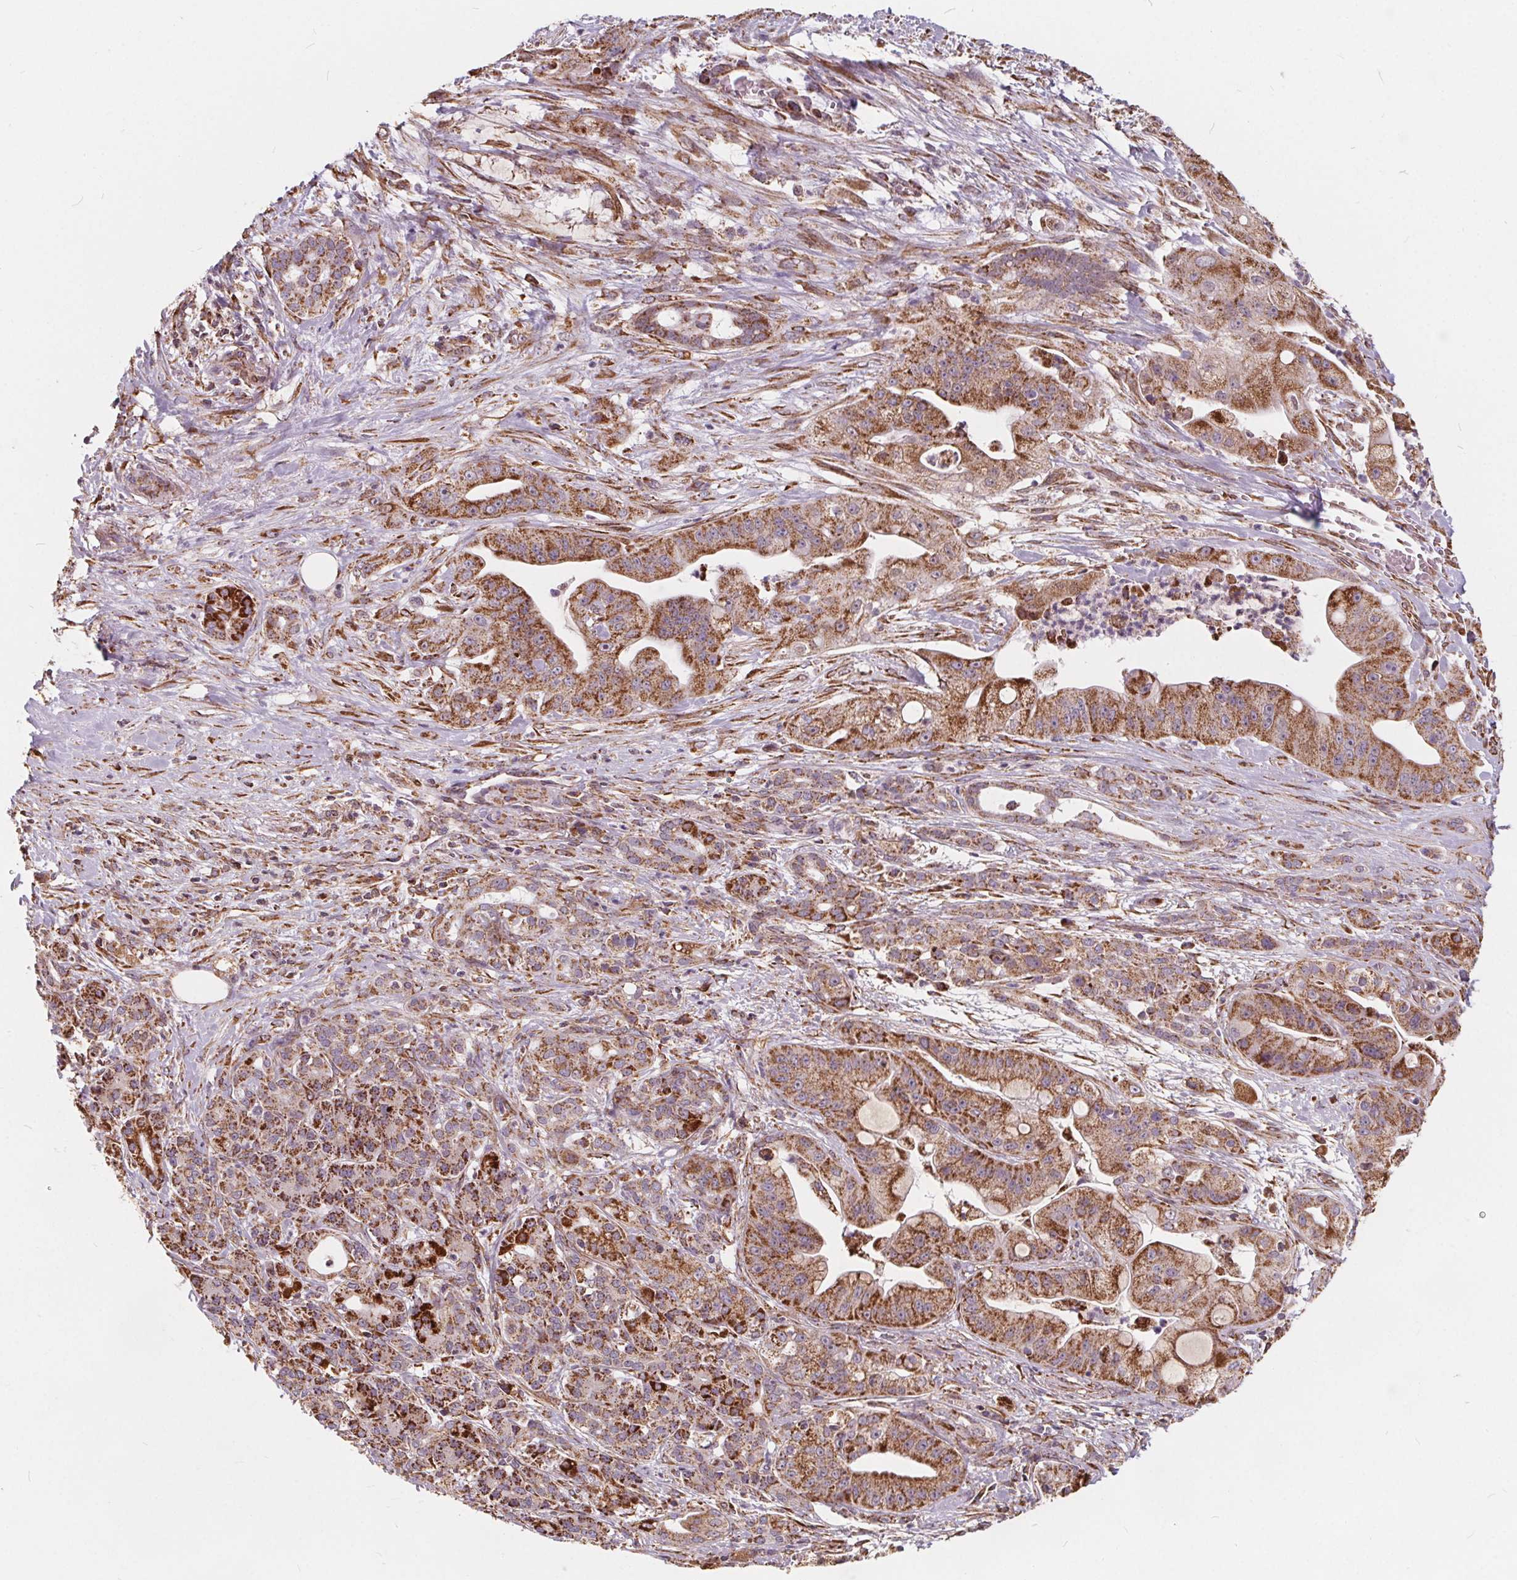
{"staining": {"intensity": "moderate", "quantity": ">75%", "location": "cytoplasmic/membranous"}, "tissue": "pancreatic cancer", "cell_type": "Tumor cells", "image_type": "cancer", "snomed": [{"axis": "morphology", "description": "Normal tissue, NOS"}, {"axis": "morphology", "description": "Inflammation, NOS"}, {"axis": "morphology", "description": "Adenocarcinoma, NOS"}, {"axis": "topography", "description": "Pancreas"}], "caption": "A high-resolution photomicrograph shows immunohistochemistry staining of pancreatic cancer (adenocarcinoma), which exhibits moderate cytoplasmic/membranous positivity in approximately >75% of tumor cells. Ihc stains the protein of interest in brown and the nuclei are stained blue.", "gene": "PLSCR3", "patient": {"sex": "male", "age": 57}}